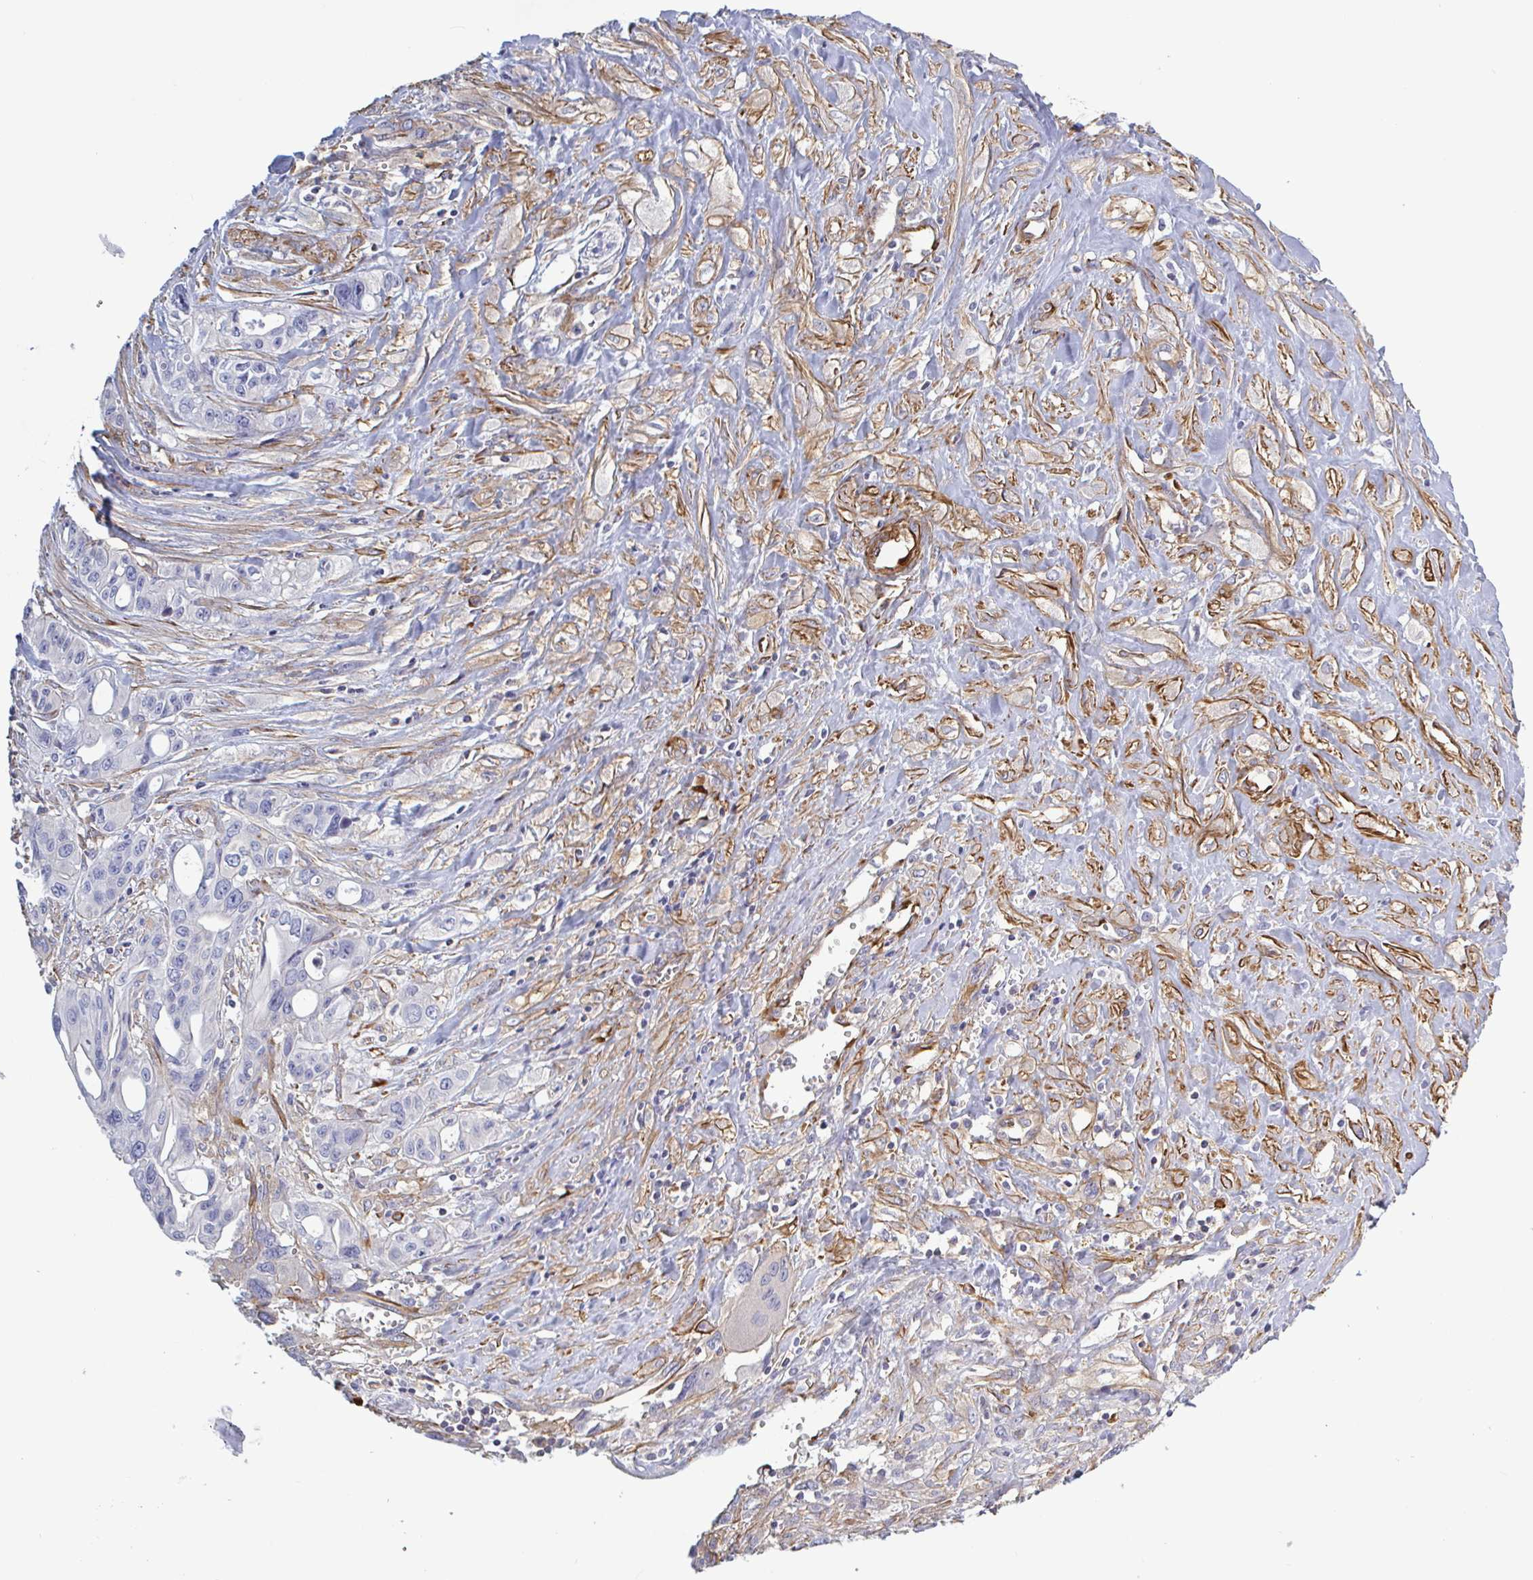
{"staining": {"intensity": "negative", "quantity": "none", "location": "none"}, "tissue": "pancreatic cancer", "cell_type": "Tumor cells", "image_type": "cancer", "snomed": [{"axis": "morphology", "description": "Adenocarcinoma, NOS"}, {"axis": "topography", "description": "Pancreas"}], "caption": "High magnification brightfield microscopy of pancreatic adenocarcinoma stained with DAB (brown) and counterstained with hematoxylin (blue): tumor cells show no significant positivity.", "gene": "SHISA7", "patient": {"sex": "female", "age": 47}}